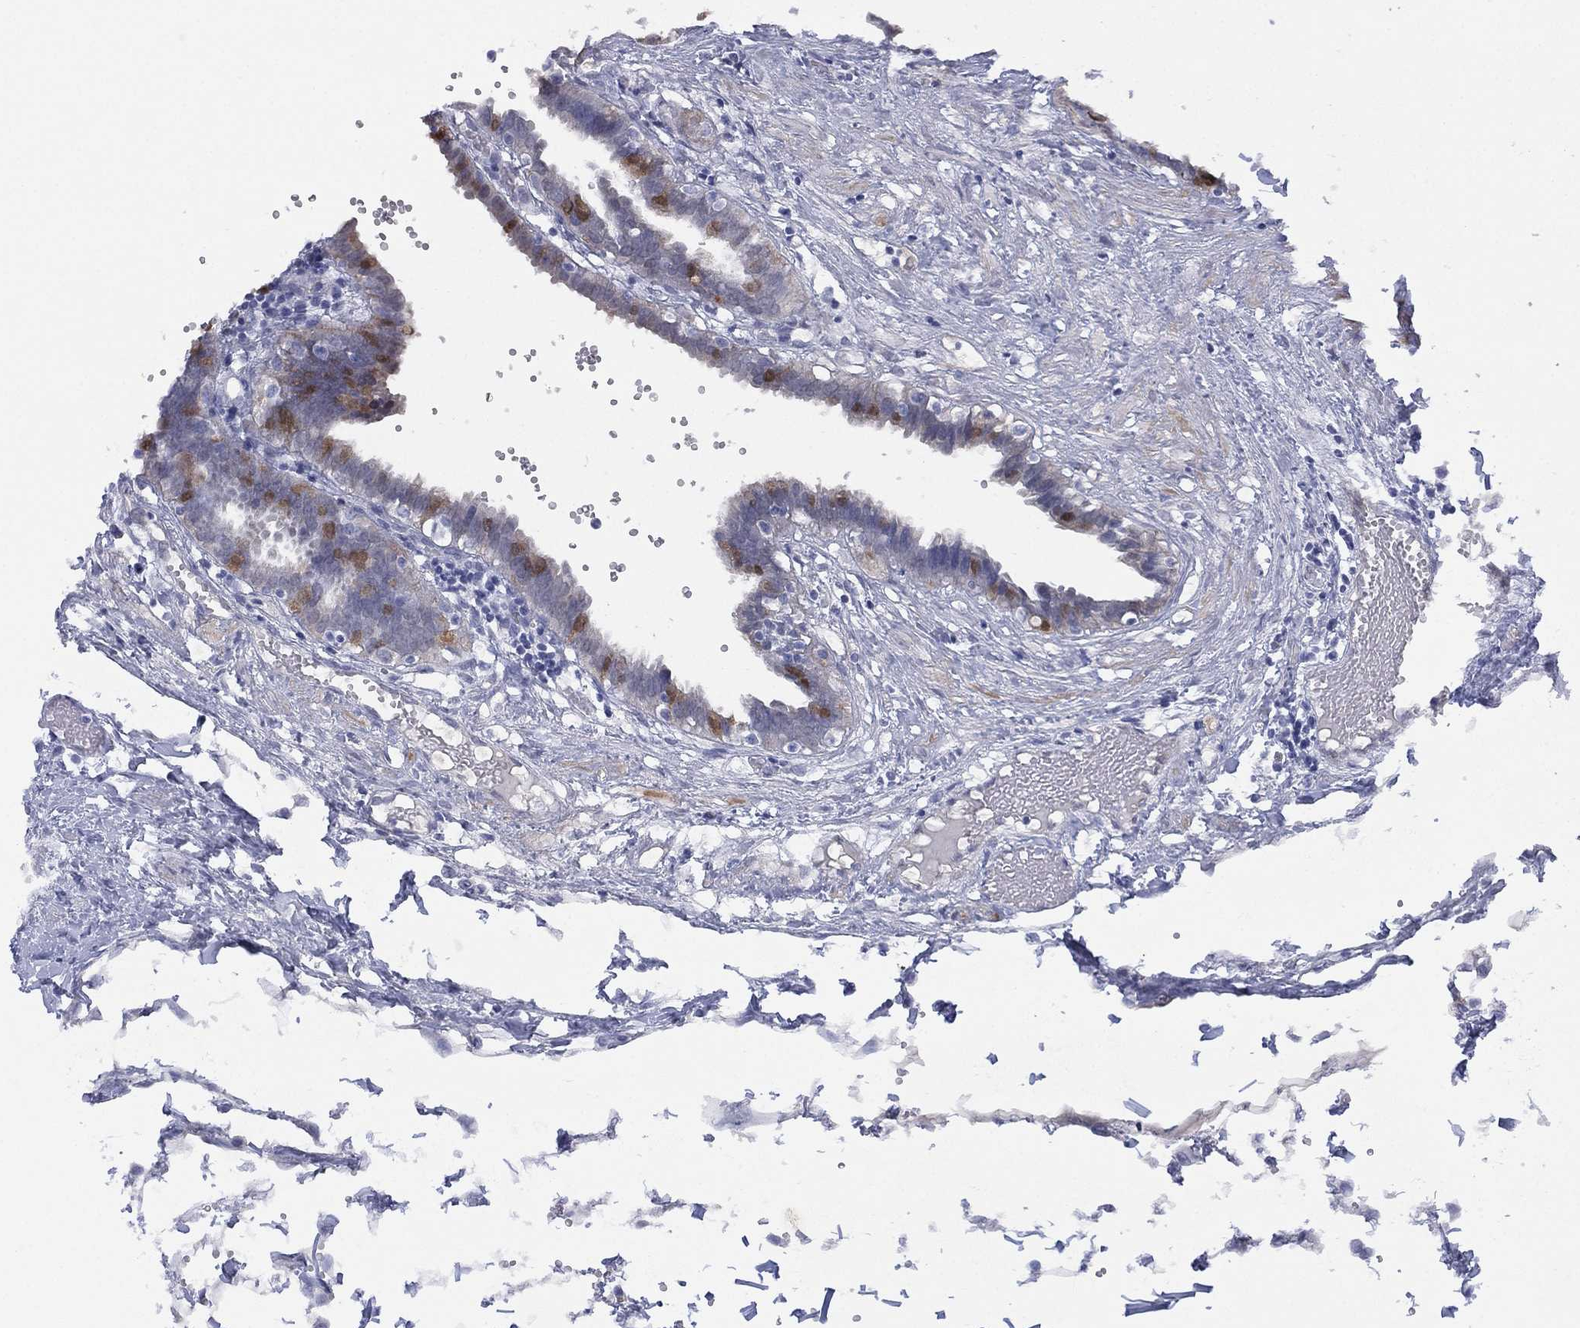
{"staining": {"intensity": "strong", "quantity": "25%-75%", "location": "cytoplasmic/membranous,nuclear"}, "tissue": "fallopian tube", "cell_type": "Glandular cells", "image_type": "normal", "snomed": [{"axis": "morphology", "description": "Normal tissue, NOS"}, {"axis": "topography", "description": "Fallopian tube"}], "caption": "Immunohistochemistry (IHC) of benign fallopian tube reveals high levels of strong cytoplasmic/membranous,nuclear expression in about 25%-75% of glandular cells.", "gene": "DDAH1", "patient": {"sex": "female", "age": 37}}